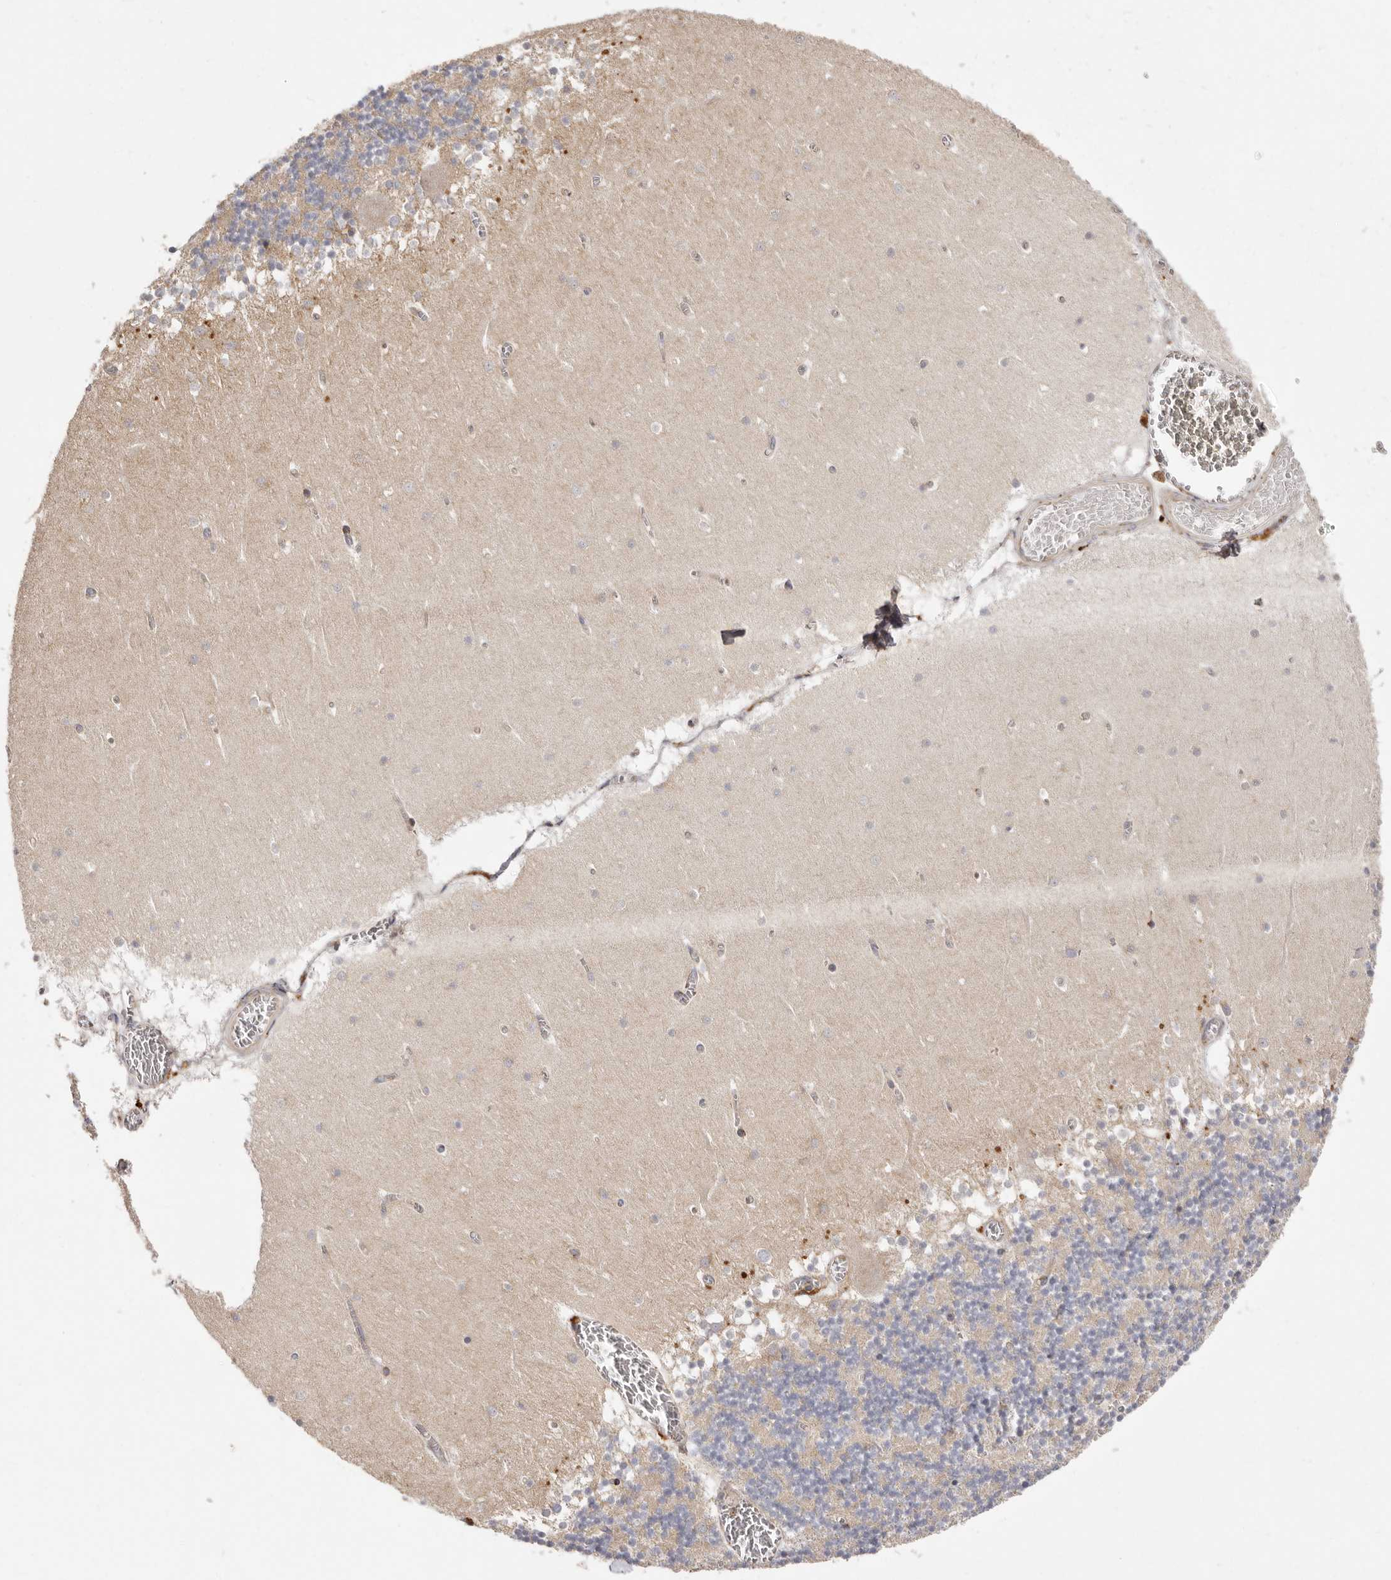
{"staining": {"intensity": "negative", "quantity": "none", "location": "none"}, "tissue": "cerebellum", "cell_type": "Cells in granular layer", "image_type": "normal", "snomed": [{"axis": "morphology", "description": "Normal tissue, NOS"}, {"axis": "topography", "description": "Cerebellum"}], "caption": "Photomicrograph shows no protein positivity in cells in granular layer of benign cerebellum. (DAB IHC visualized using brightfield microscopy, high magnification).", "gene": "GRN", "patient": {"sex": "female", "age": 28}}